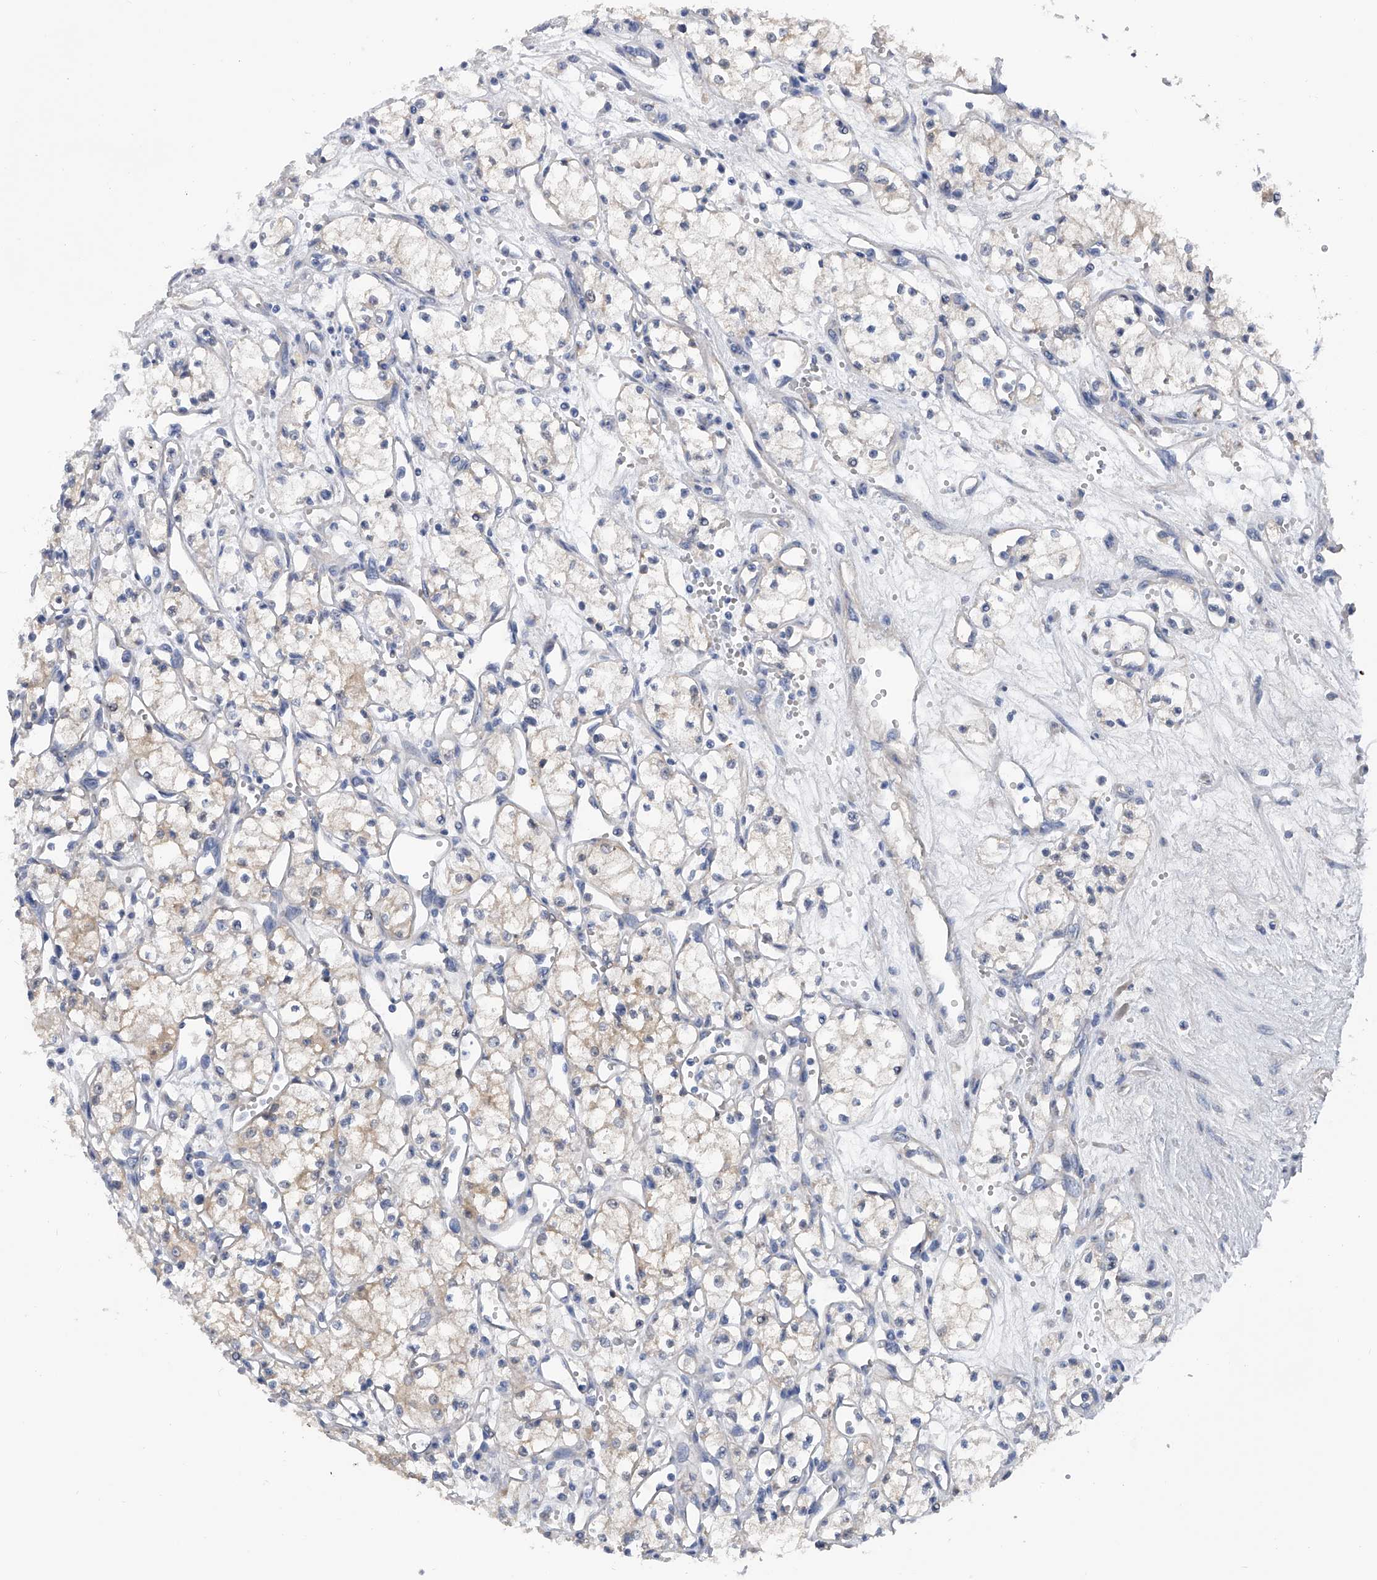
{"staining": {"intensity": "weak", "quantity": "<25%", "location": "cytoplasmic/membranous"}, "tissue": "renal cancer", "cell_type": "Tumor cells", "image_type": "cancer", "snomed": [{"axis": "morphology", "description": "Adenocarcinoma, NOS"}, {"axis": "topography", "description": "Kidney"}], "caption": "An immunohistochemistry (IHC) image of renal adenocarcinoma is shown. There is no staining in tumor cells of renal adenocarcinoma.", "gene": "PGM3", "patient": {"sex": "male", "age": 59}}